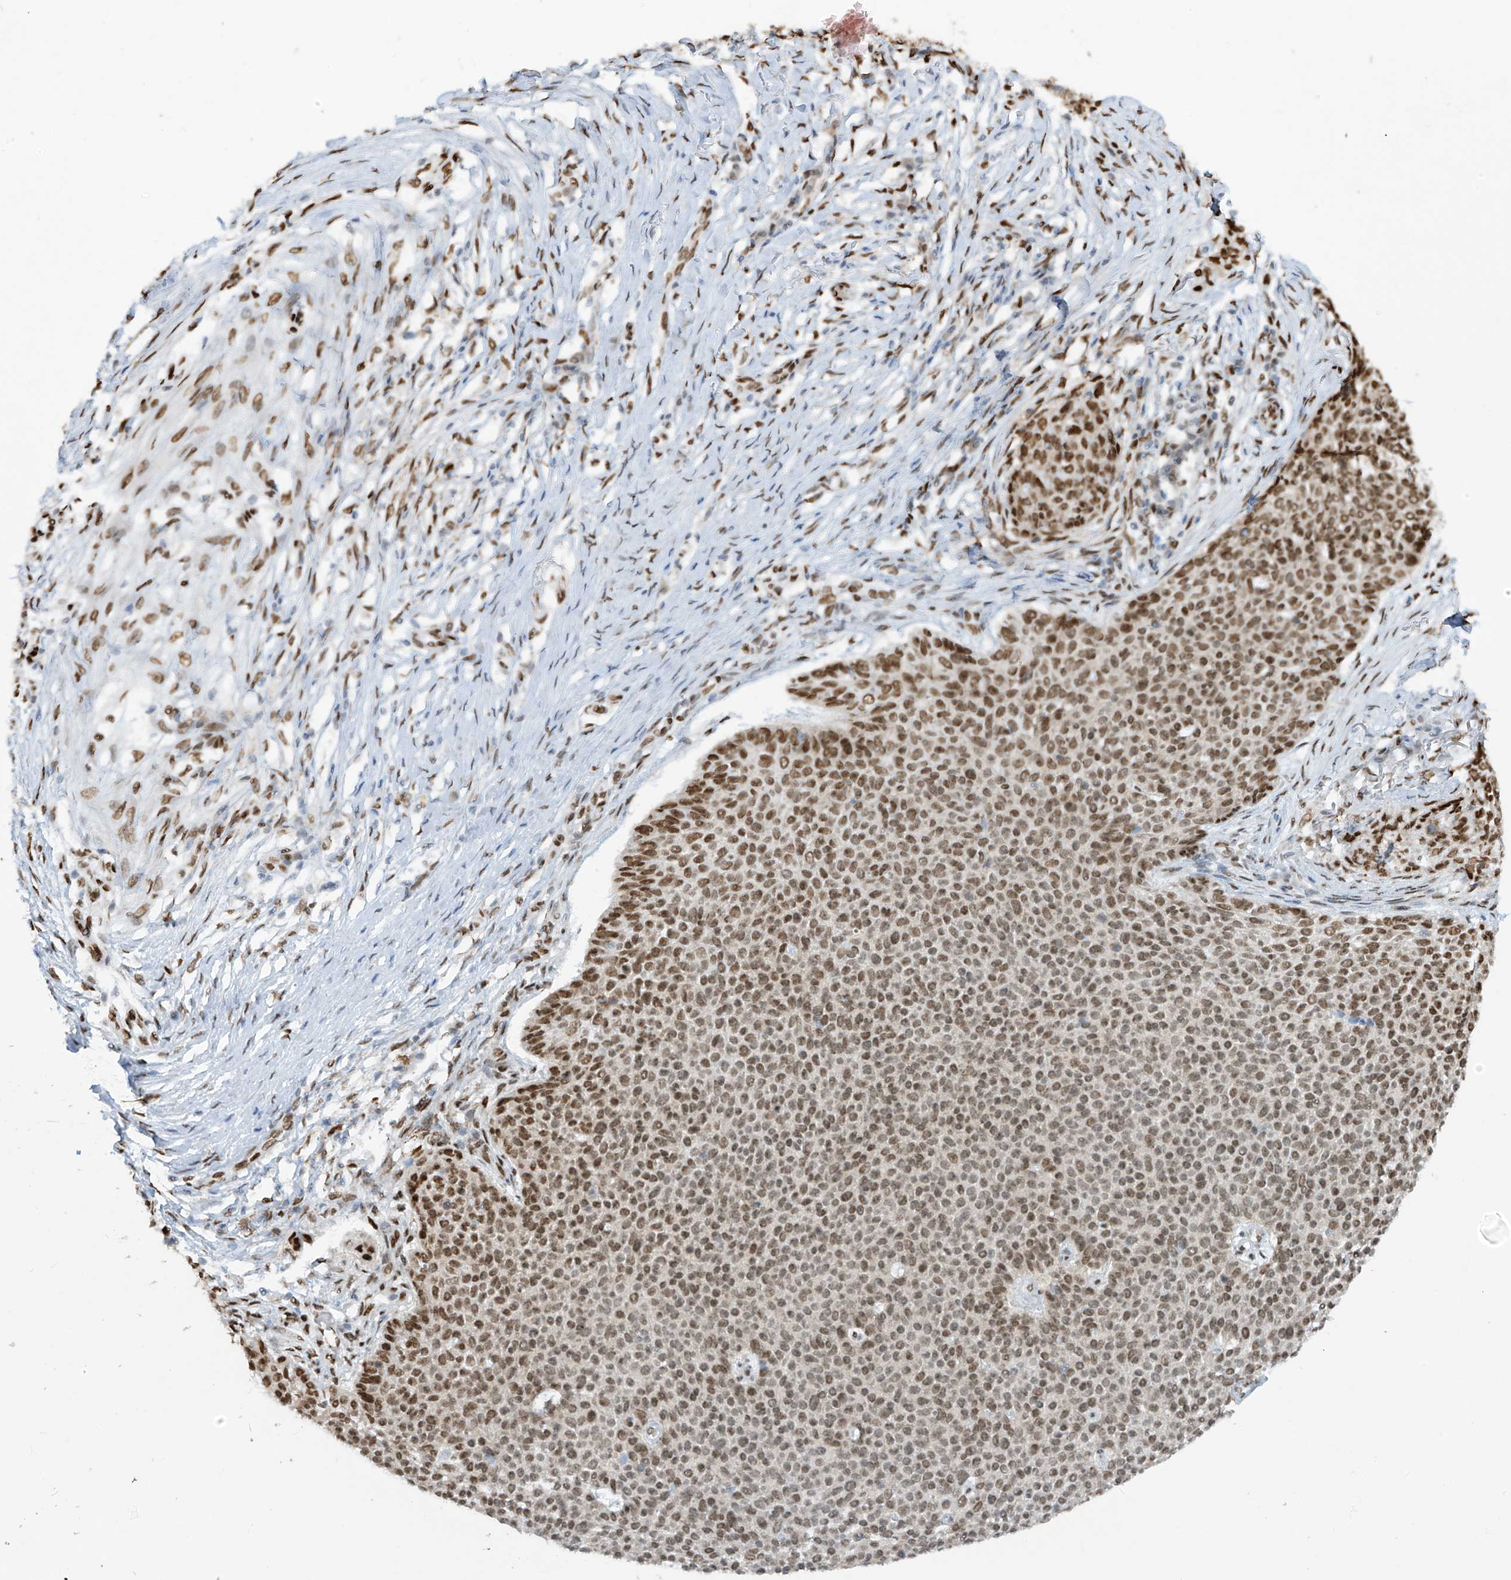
{"staining": {"intensity": "moderate", "quantity": ">75%", "location": "nuclear"}, "tissue": "skin cancer", "cell_type": "Tumor cells", "image_type": "cancer", "snomed": [{"axis": "morphology", "description": "Normal tissue, NOS"}, {"axis": "morphology", "description": "Basal cell carcinoma"}, {"axis": "topography", "description": "Skin"}], "caption": "Immunohistochemical staining of human skin cancer demonstrates medium levels of moderate nuclear expression in approximately >75% of tumor cells. Nuclei are stained in blue.", "gene": "PM20D2", "patient": {"sex": "male", "age": 50}}